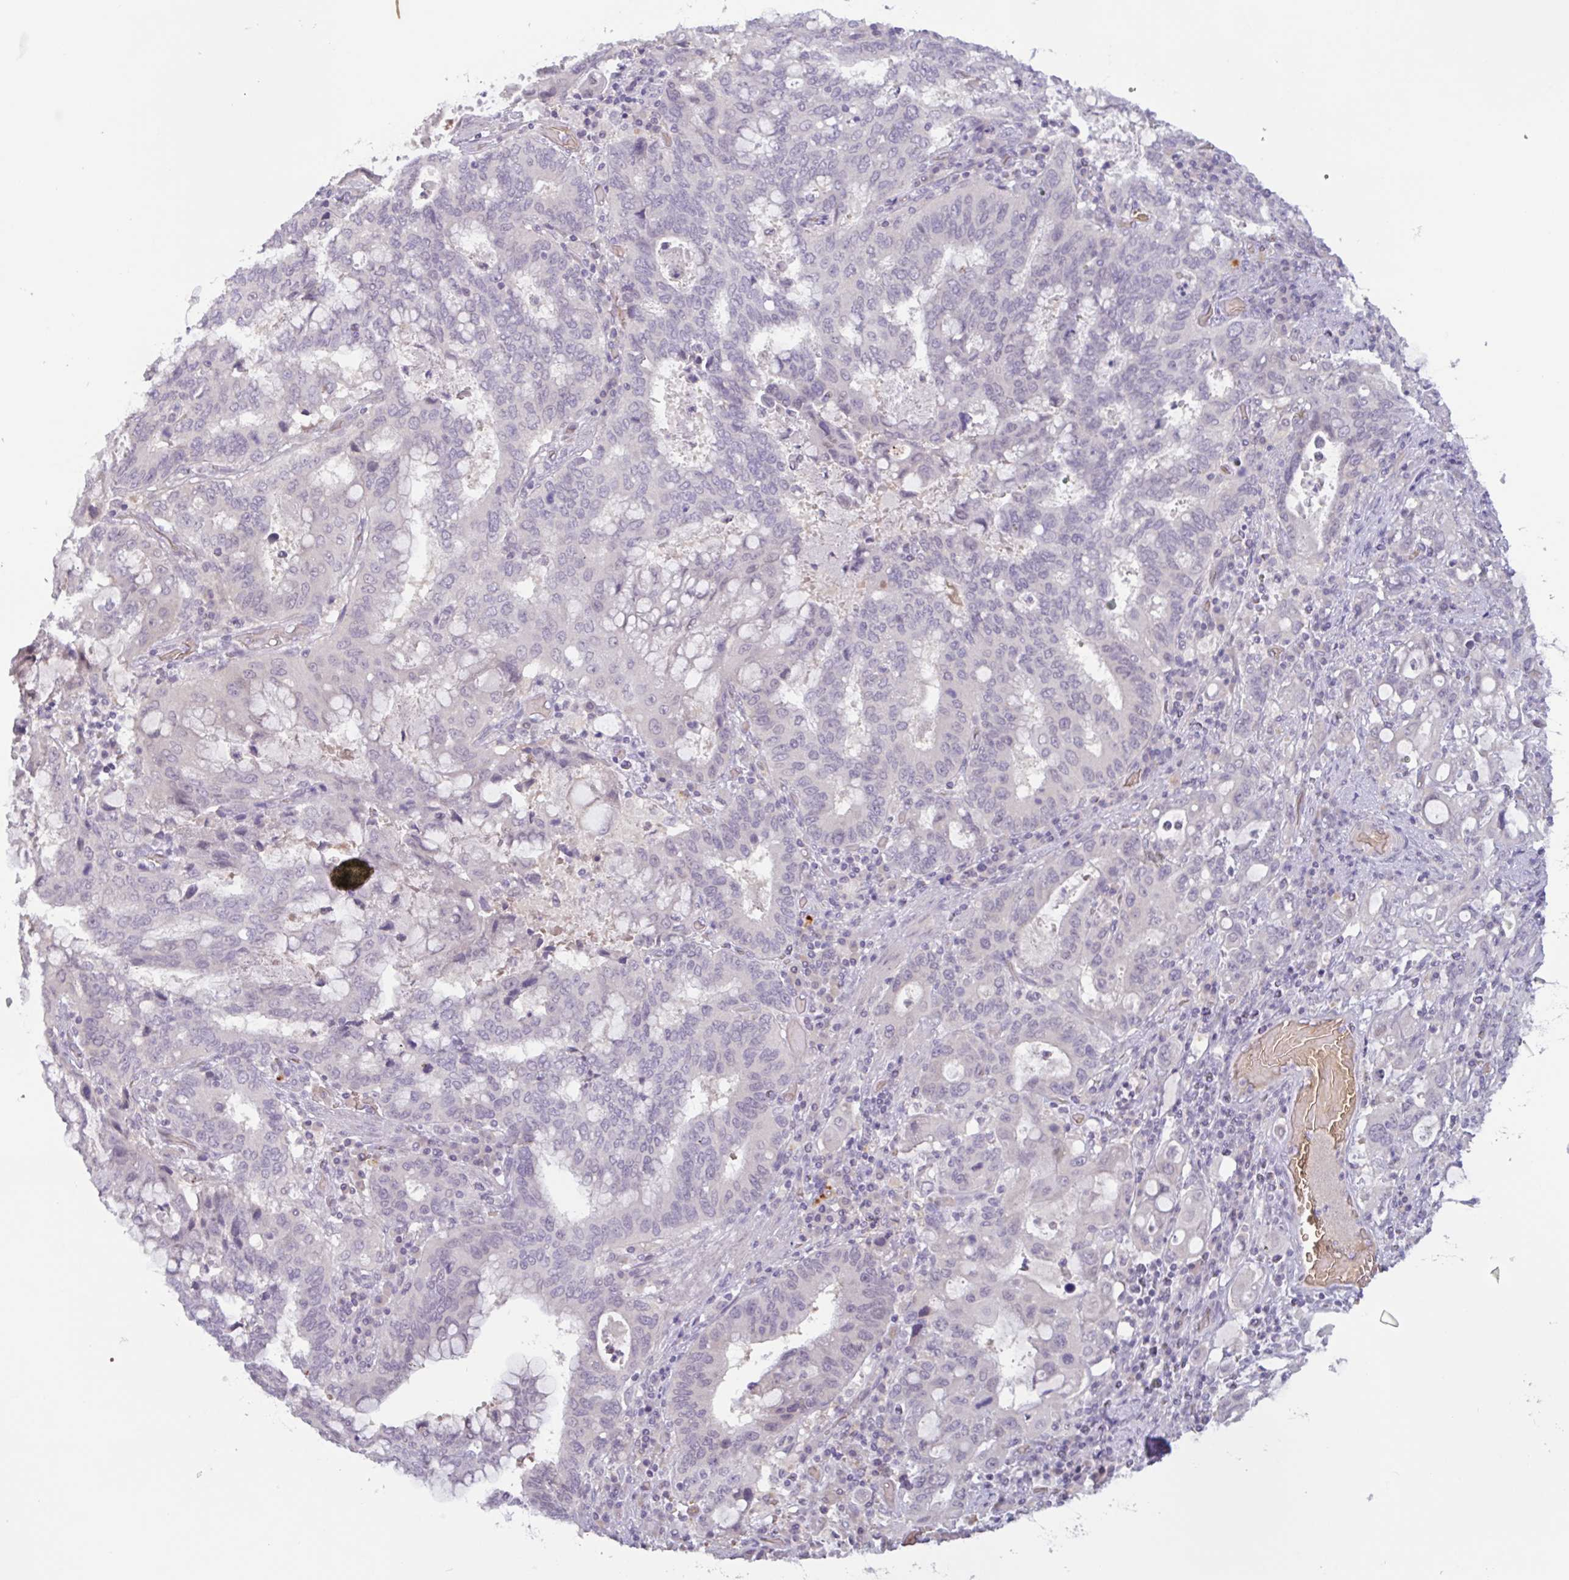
{"staining": {"intensity": "negative", "quantity": "none", "location": "none"}, "tissue": "stomach cancer", "cell_type": "Tumor cells", "image_type": "cancer", "snomed": [{"axis": "morphology", "description": "Adenocarcinoma, NOS"}, {"axis": "topography", "description": "Stomach, upper"}, {"axis": "topography", "description": "Stomach"}], "caption": "High power microscopy micrograph of an IHC image of stomach adenocarcinoma, revealing no significant staining in tumor cells.", "gene": "RHAG", "patient": {"sex": "male", "age": 62}}